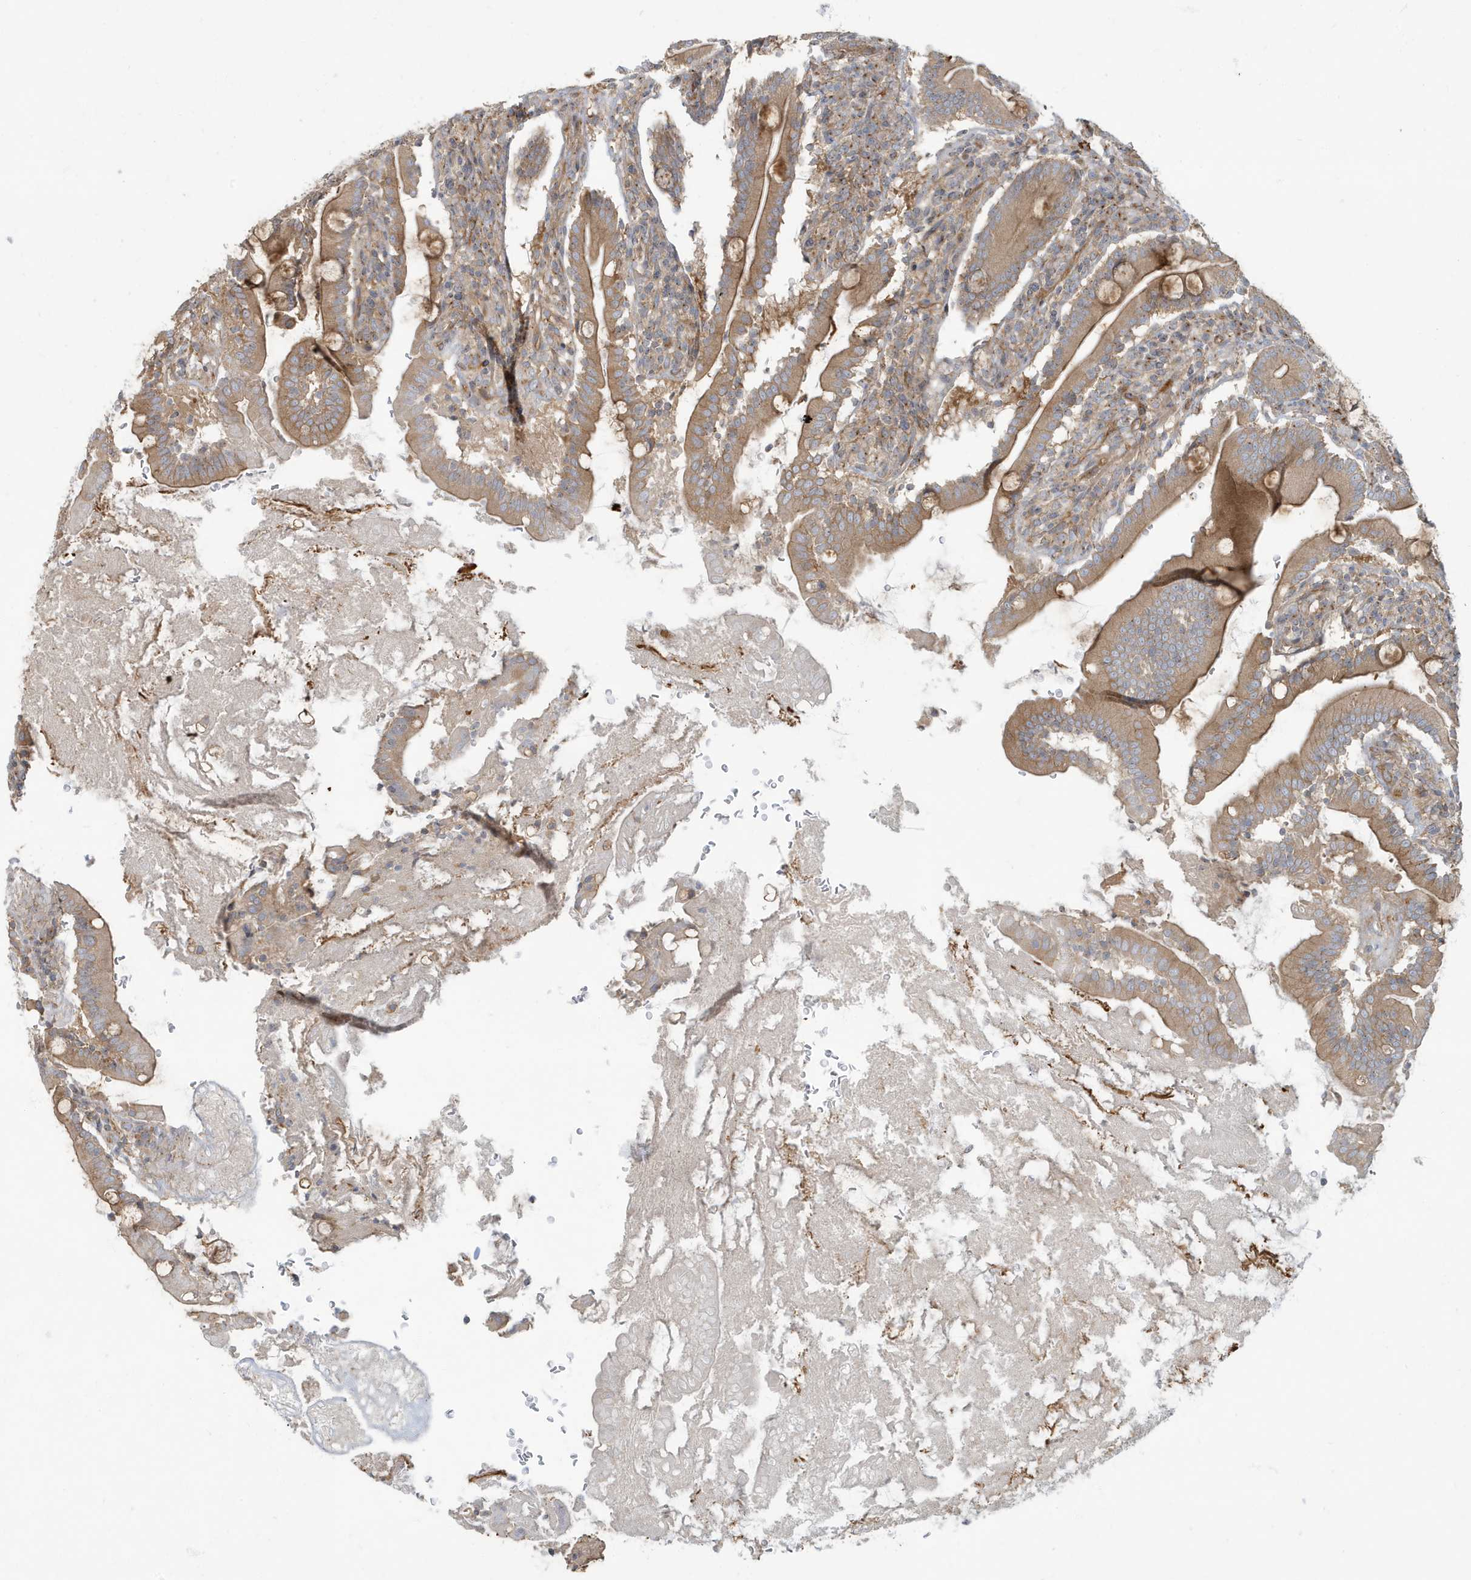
{"staining": {"intensity": "moderate", "quantity": ">75%", "location": "cytoplasmic/membranous"}, "tissue": "duodenum", "cell_type": "Glandular cells", "image_type": "normal", "snomed": [{"axis": "morphology", "description": "Normal tissue, NOS"}, {"axis": "topography", "description": "Duodenum"}], "caption": "This image reveals benign duodenum stained with immunohistochemistry to label a protein in brown. The cytoplasmic/membranous of glandular cells show moderate positivity for the protein. Nuclei are counter-stained blue.", "gene": "ATP23", "patient": {"sex": "male", "age": 35}}